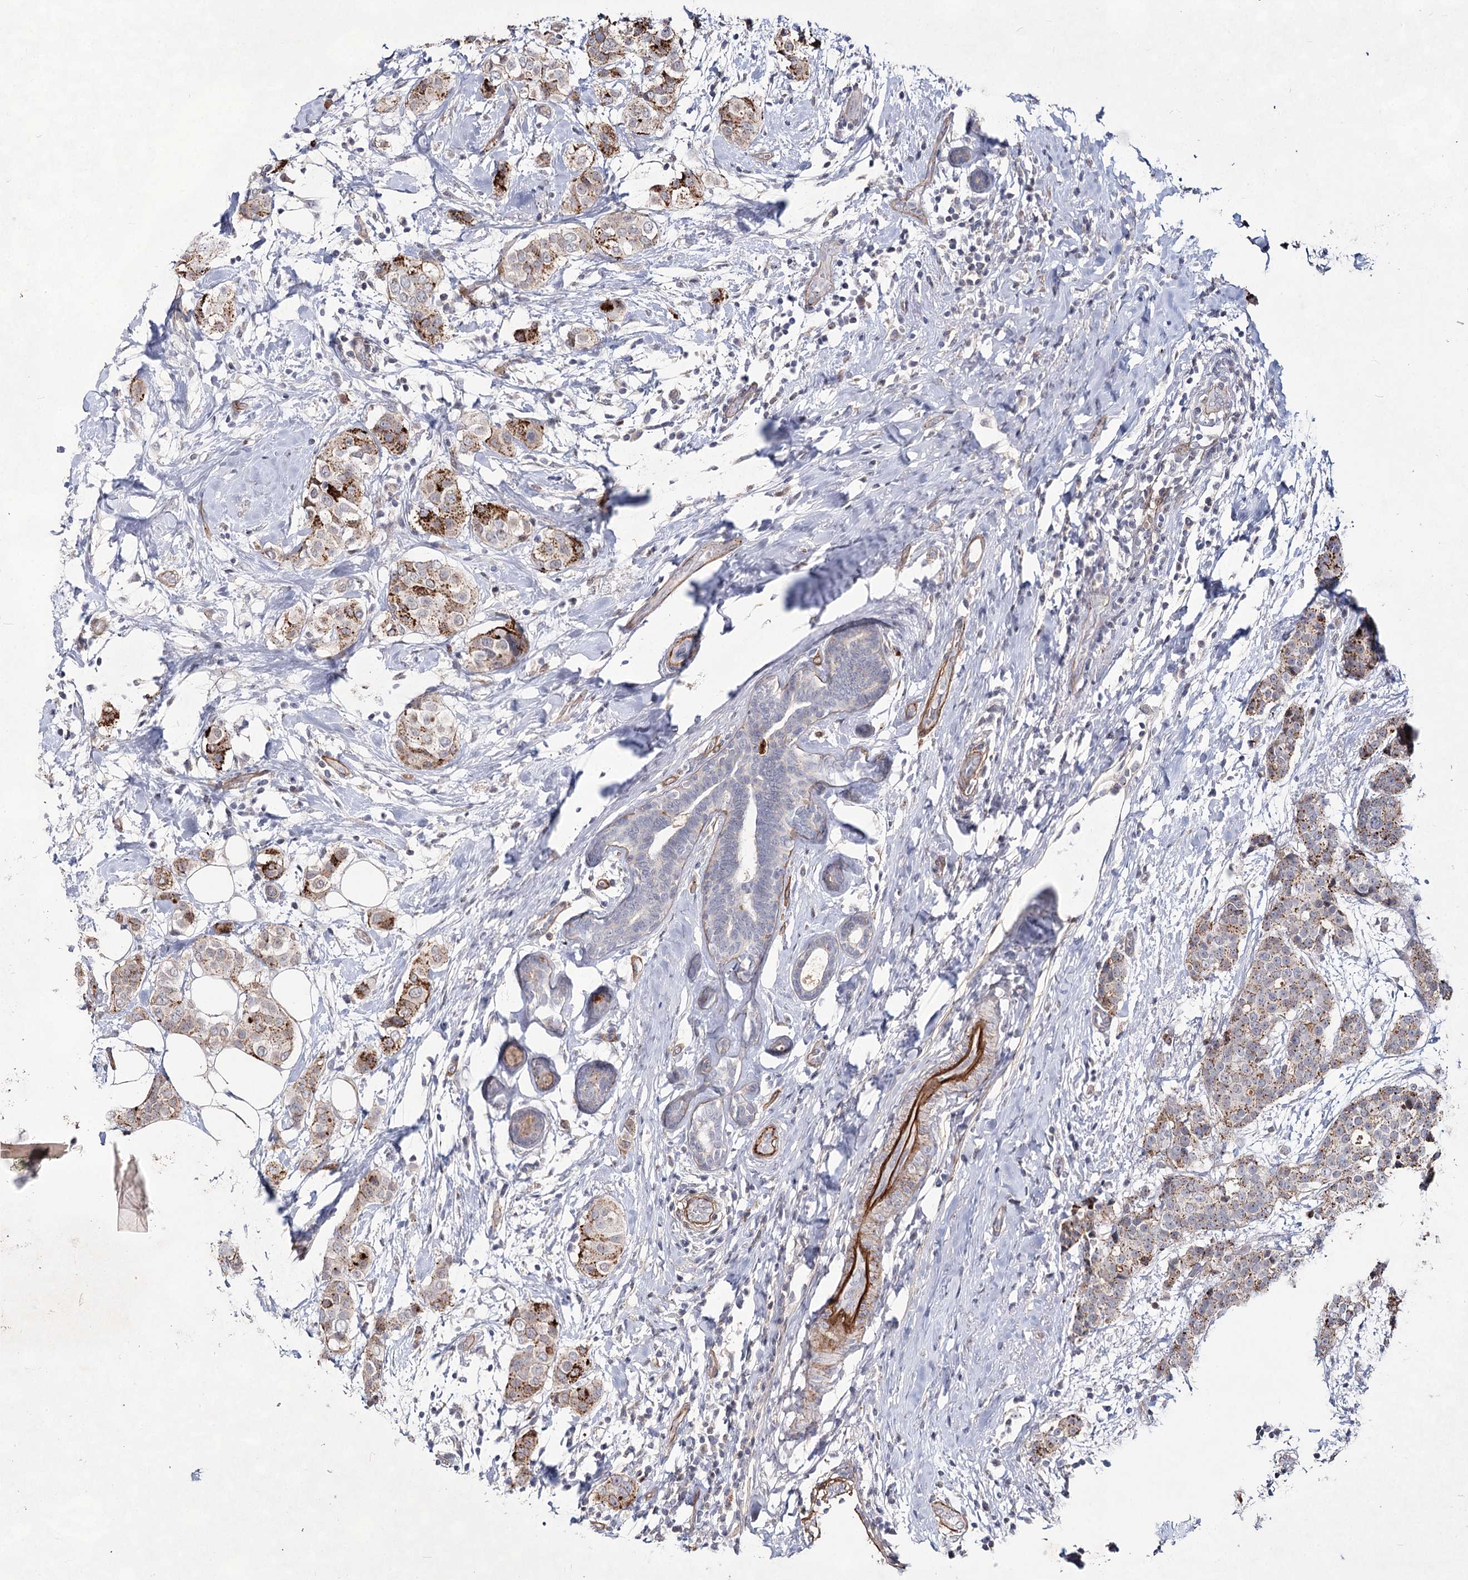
{"staining": {"intensity": "moderate", "quantity": ">75%", "location": "cytoplasmic/membranous"}, "tissue": "breast cancer", "cell_type": "Tumor cells", "image_type": "cancer", "snomed": [{"axis": "morphology", "description": "Lobular carcinoma"}, {"axis": "topography", "description": "Breast"}], "caption": "Immunohistochemical staining of human breast lobular carcinoma displays medium levels of moderate cytoplasmic/membranous staining in approximately >75% of tumor cells.", "gene": "ATL2", "patient": {"sex": "female", "age": 51}}